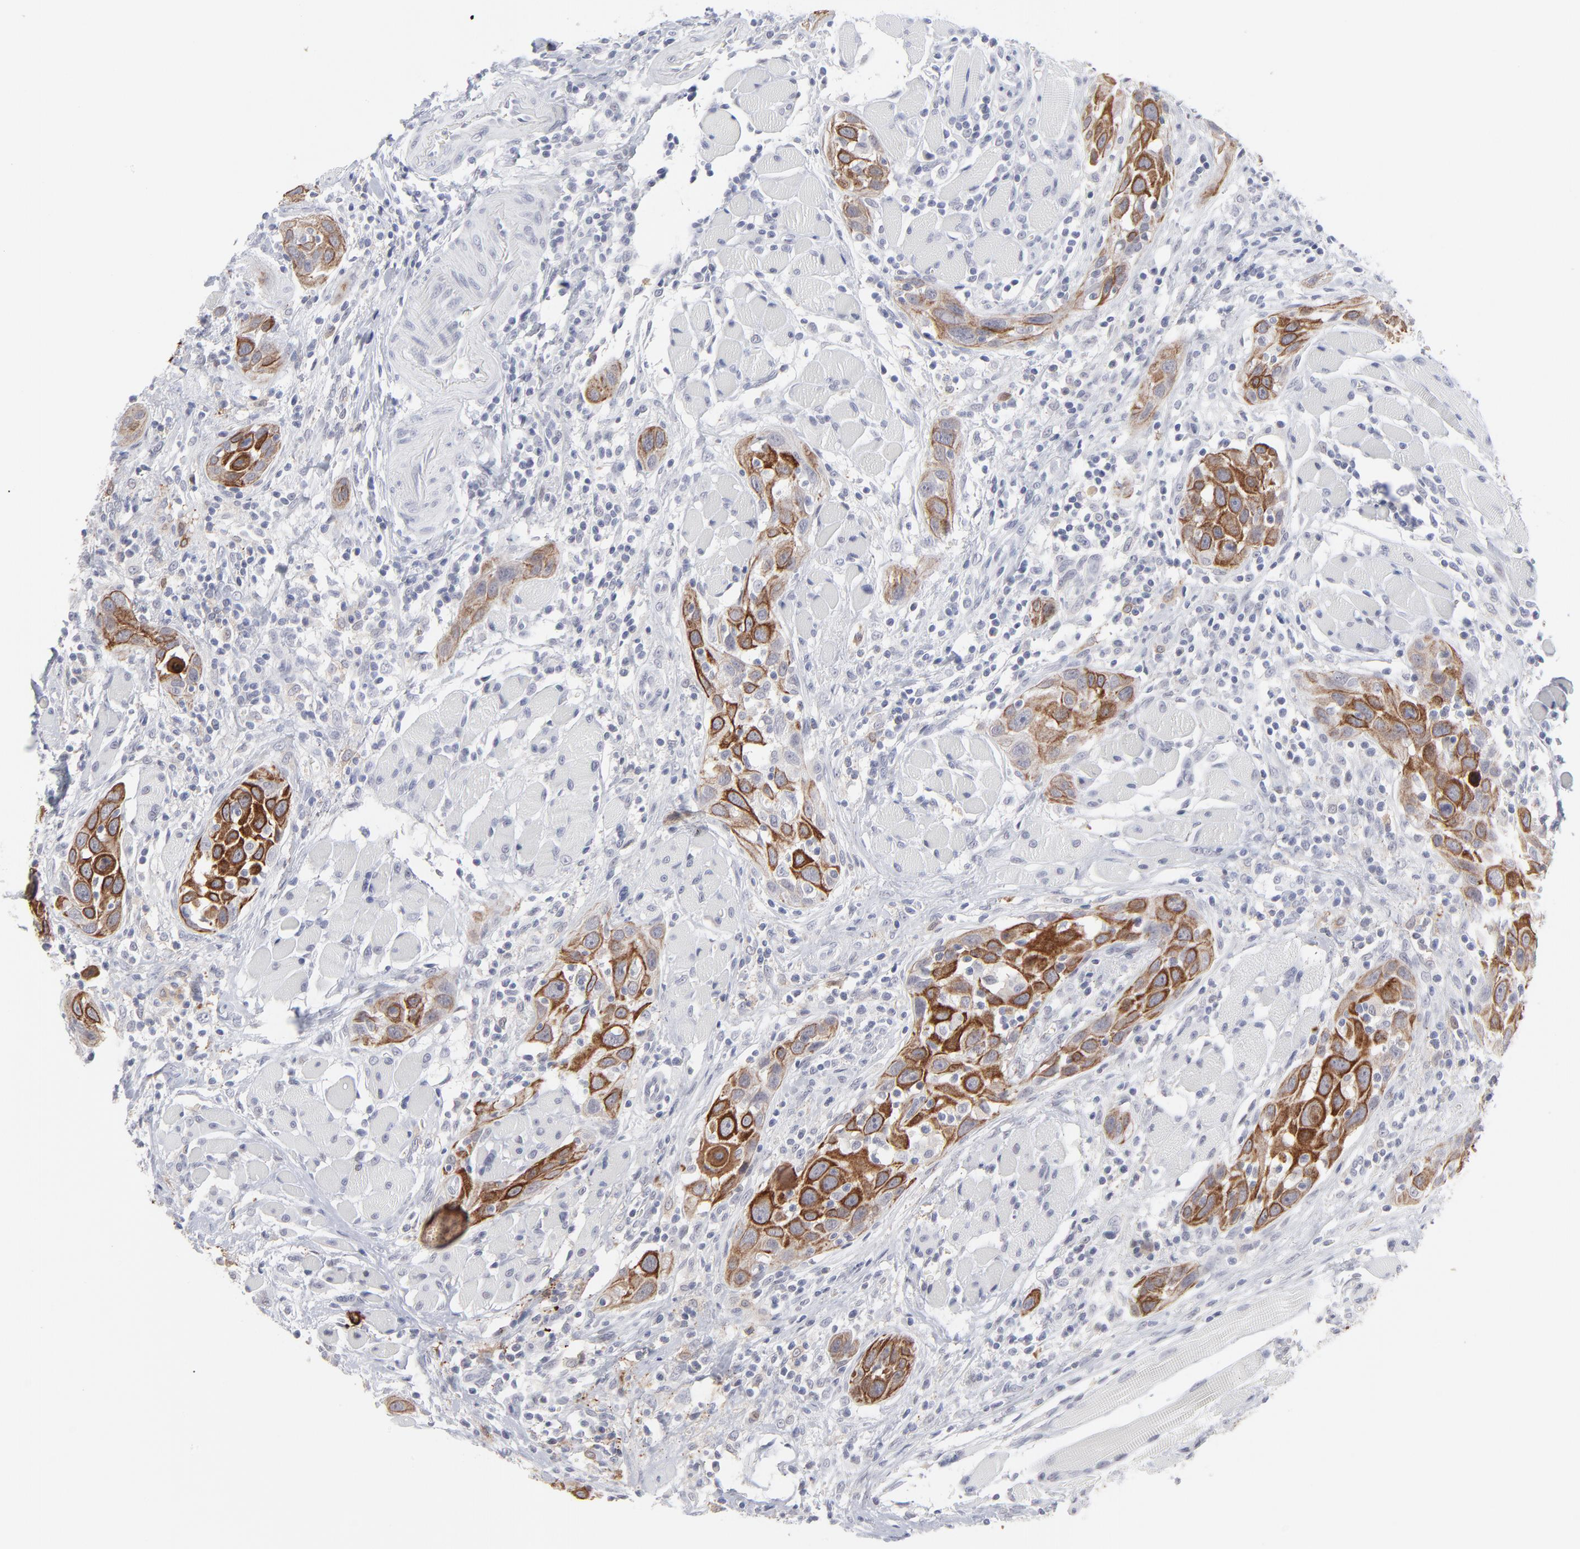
{"staining": {"intensity": "strong", "quantity": "25%-75%", "location": "cytoplasmic/membranous"}, "tissue": "head and neck cancer", "cell_type": "Tumor cells", "image_type": "cancer", "snomed": [{"axis": "morphology", "description": "Squamous cell carcinoma, NOS"}, {"axis": "topography", "description": "Oral tissue"}, {"axis": "topography", "description": "Head-Neck"}], "caption": "Immunohistochemical staining of human head and neck cancer (squamous cell carcinoma) exhibits high levels of strong cytoplasmic/membranous positivity in approximately 25%-75% of tumor cells. The staining is performed using DAB (3,3'-diaminobenzidine) brown chromogen to label protein expression. The nuclei are counter-stained blue using hematoxylin.", "gene": "CCR2", "patient": {"sex": "female", "age": 50}}